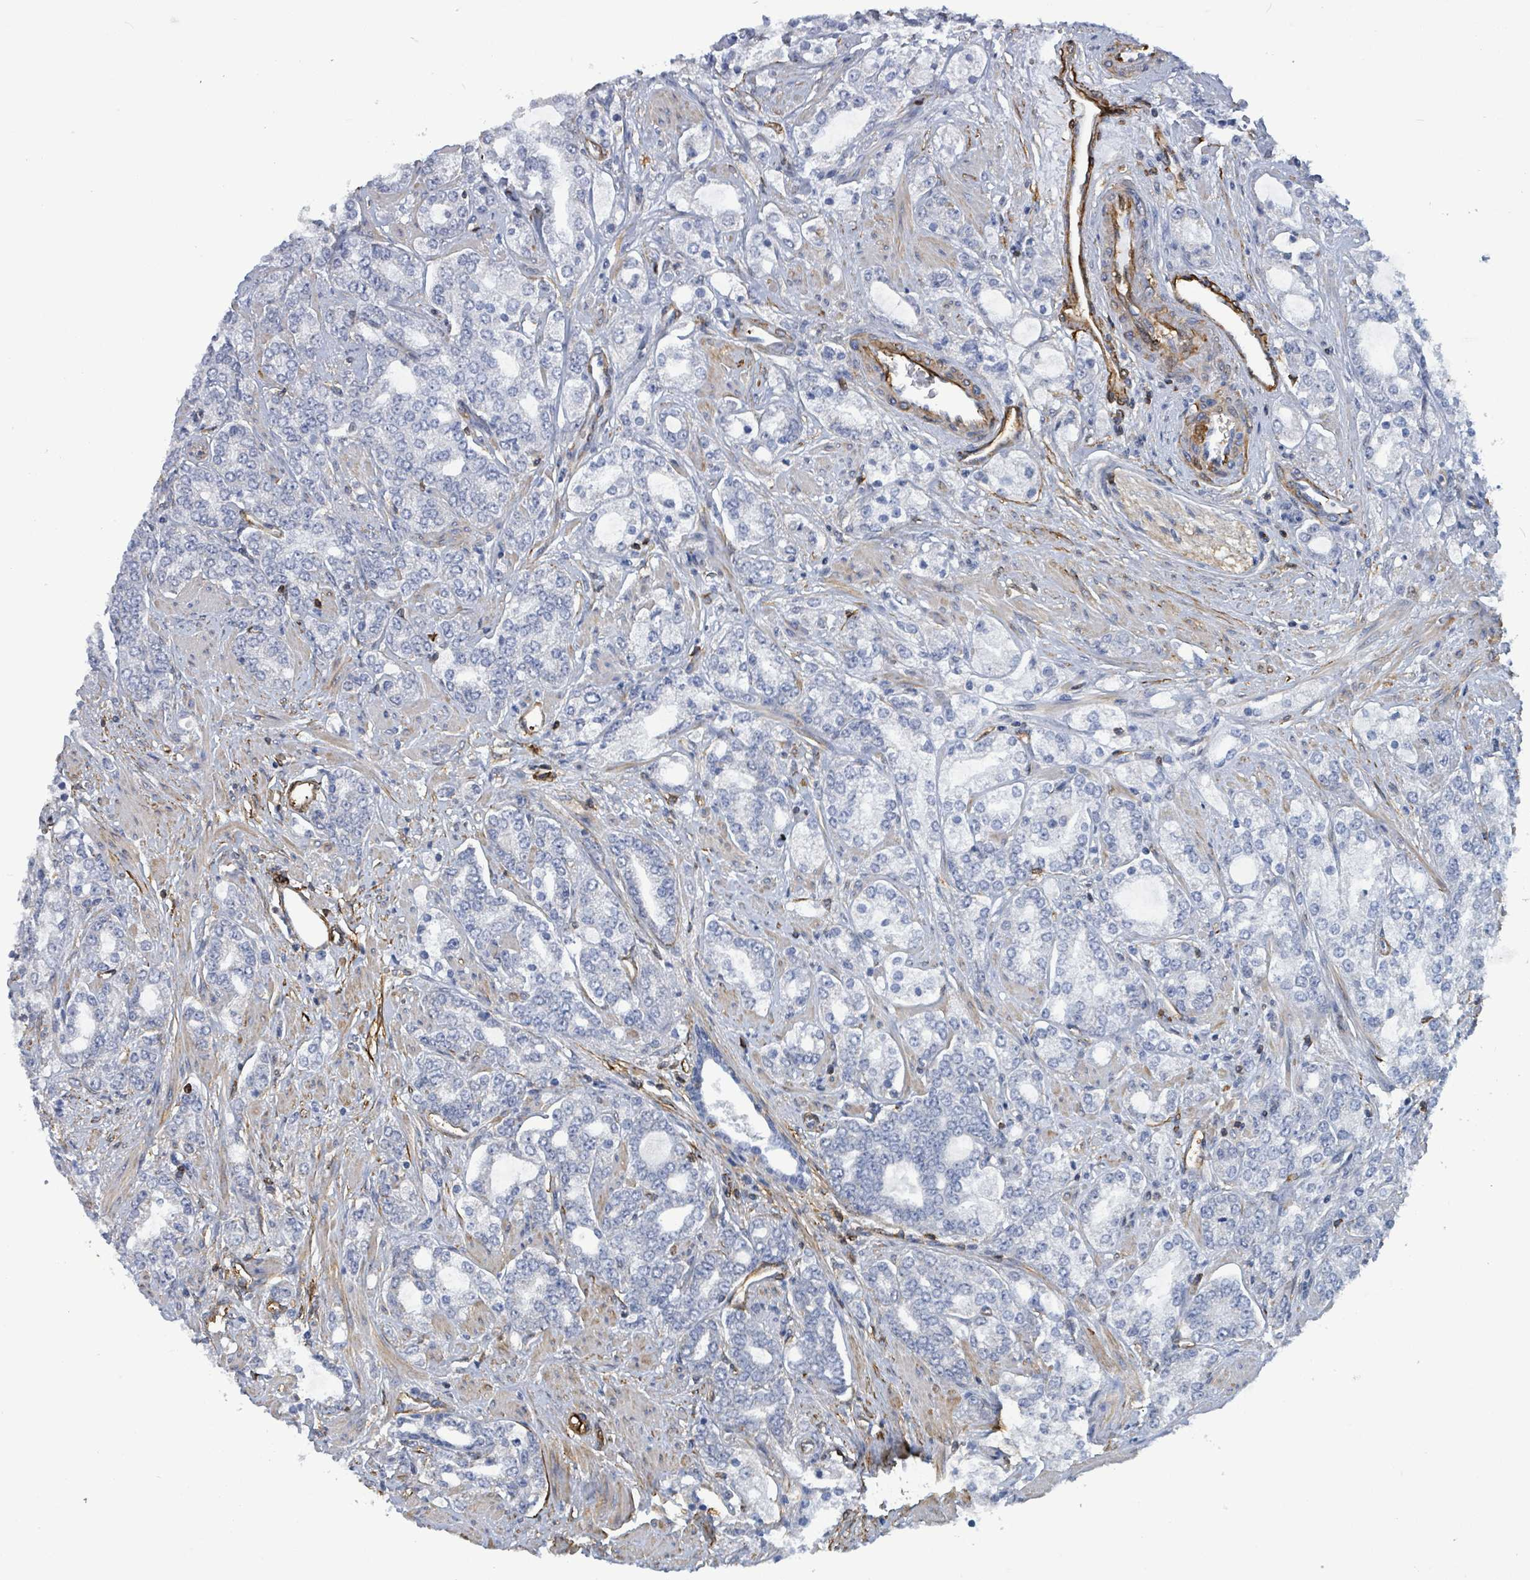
{"staining": {"intensity": "negative", "quantity": "none", "location": "none"}, "tissue": "prostate cancer", "cell_type": "Tumor cells", "image_type": "cancer", "snomed": [{"axis": "morphology", "description": "Adenocarcinoma, High grade"}, {"axis": "topography", "description": "Prostate"}], "caption": "Human prostate cancer (high-grade adenocarcinoma) stained for a protein using immunohistochemistry (IHC) shows no positivity in tumor cells.", "gene": "PRKRIP1", "patient": {"sex": "male", "age": 64}}